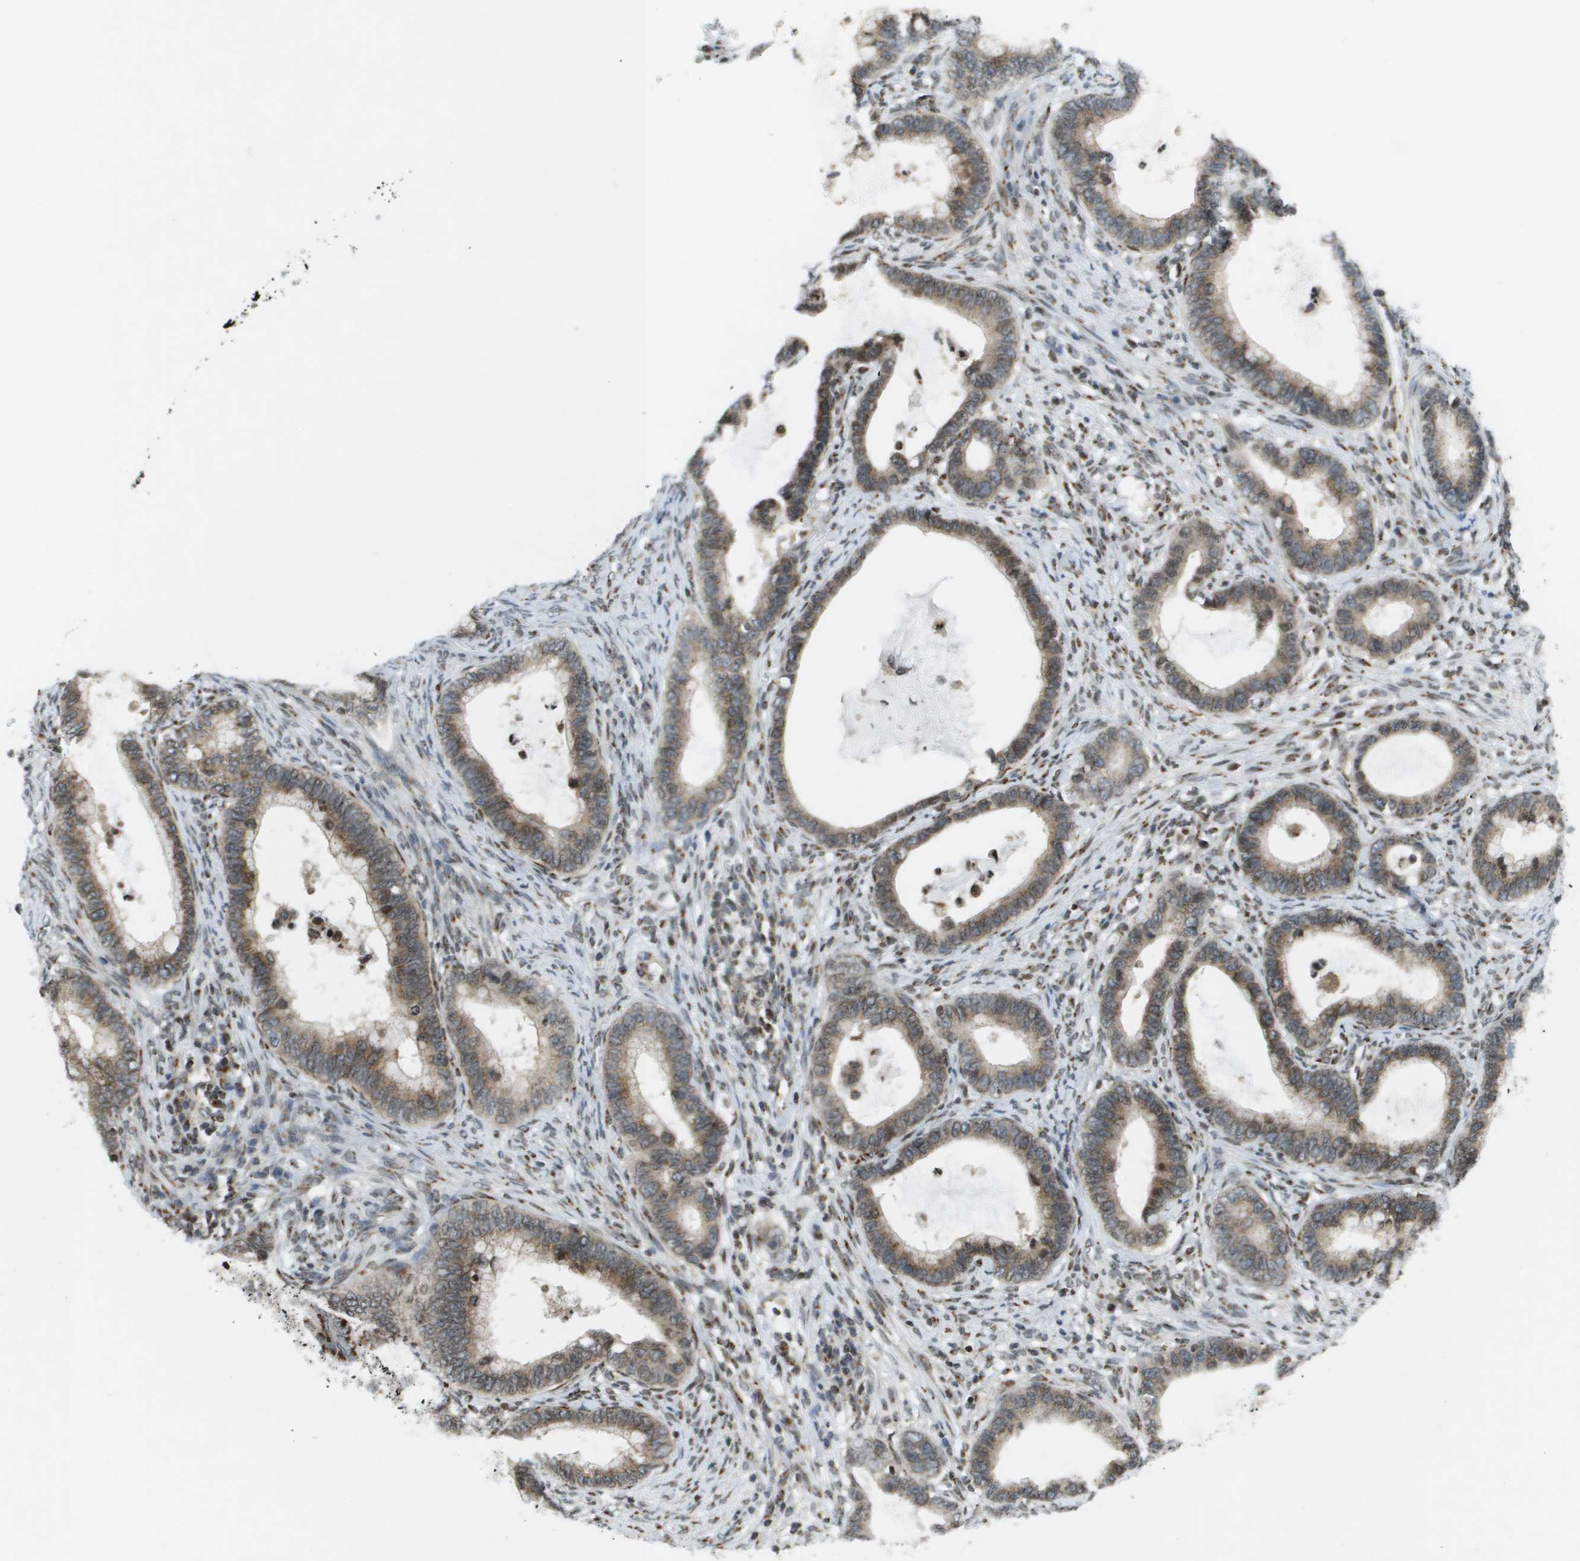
{"staining": {"intensity": "moderate", "quantity": ">75%", "location": "cytoplasmic/membranous"}, "tissue": "cervical cancer", "cell_type": "Tumor cells", "image_type": "cancer", "snomed": [{"axis": "morphology", "description": "Adenocarcinoma, NOS"}, {"axis": "topography", "description": "Cervix"}], "caption": "Moderate cytoplasmic/membranous staining for a protein is seen in approximately >75% of tumor cells of adenocarcinoma (cervical) using immunohistochemistry (IHC).", "gene": "EVC", "patient": {"sex": "female", "age": 44}}